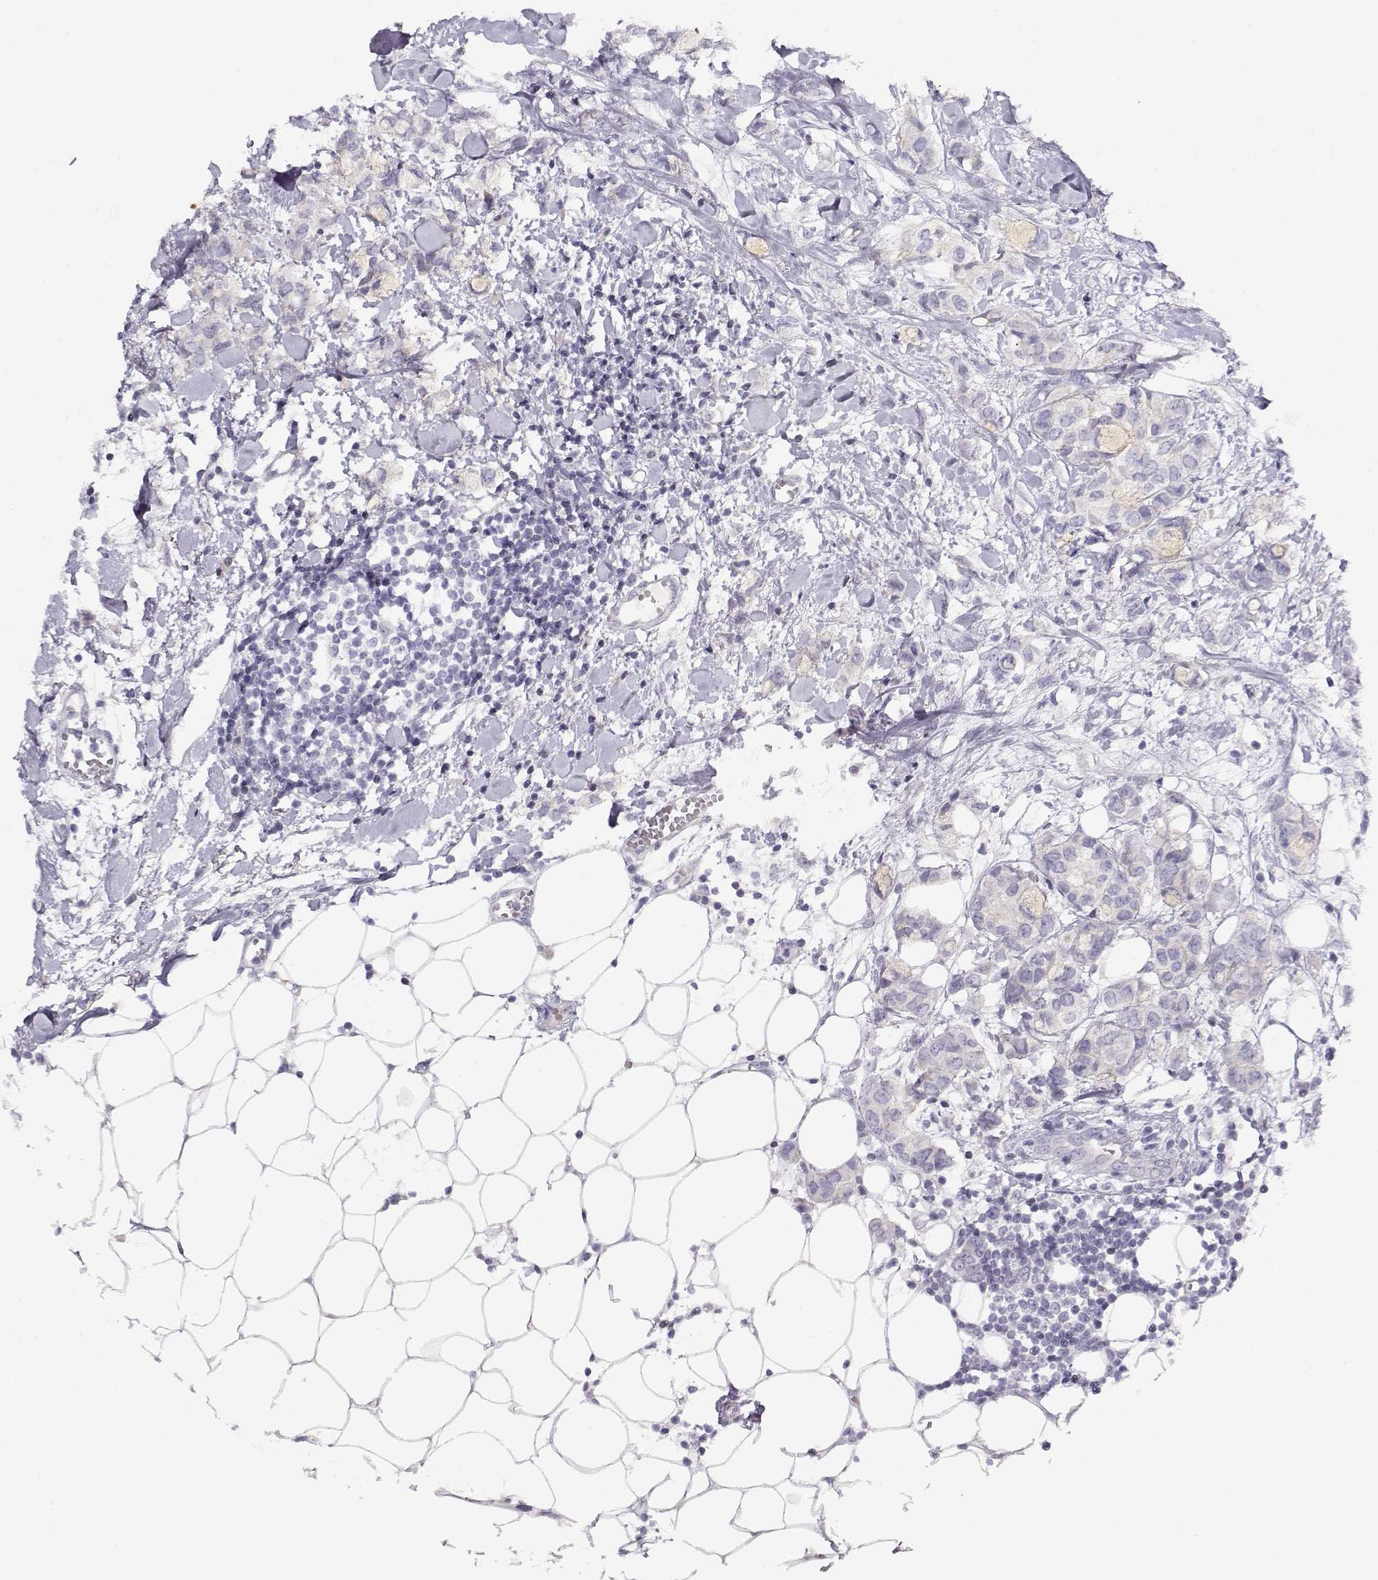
{"staining": {"intensity": "negative", "quantity": "none", "location": "none"}, "tissue": "breast cancer", "cell_type": "Tumor cells", "image_type": "cancer", "snomed": [{"axis": "morphology", "description": "Duct carcinoma"}, {"axis": "topography", "description": "Breast"}], "caption": "This is an immunohistochemistry micrograph of breast infiltrating ductal carcinoma. There is no positivity in tumor cells.", "gene": "CRX", "patient": {"sex": "female", "age": 85}}